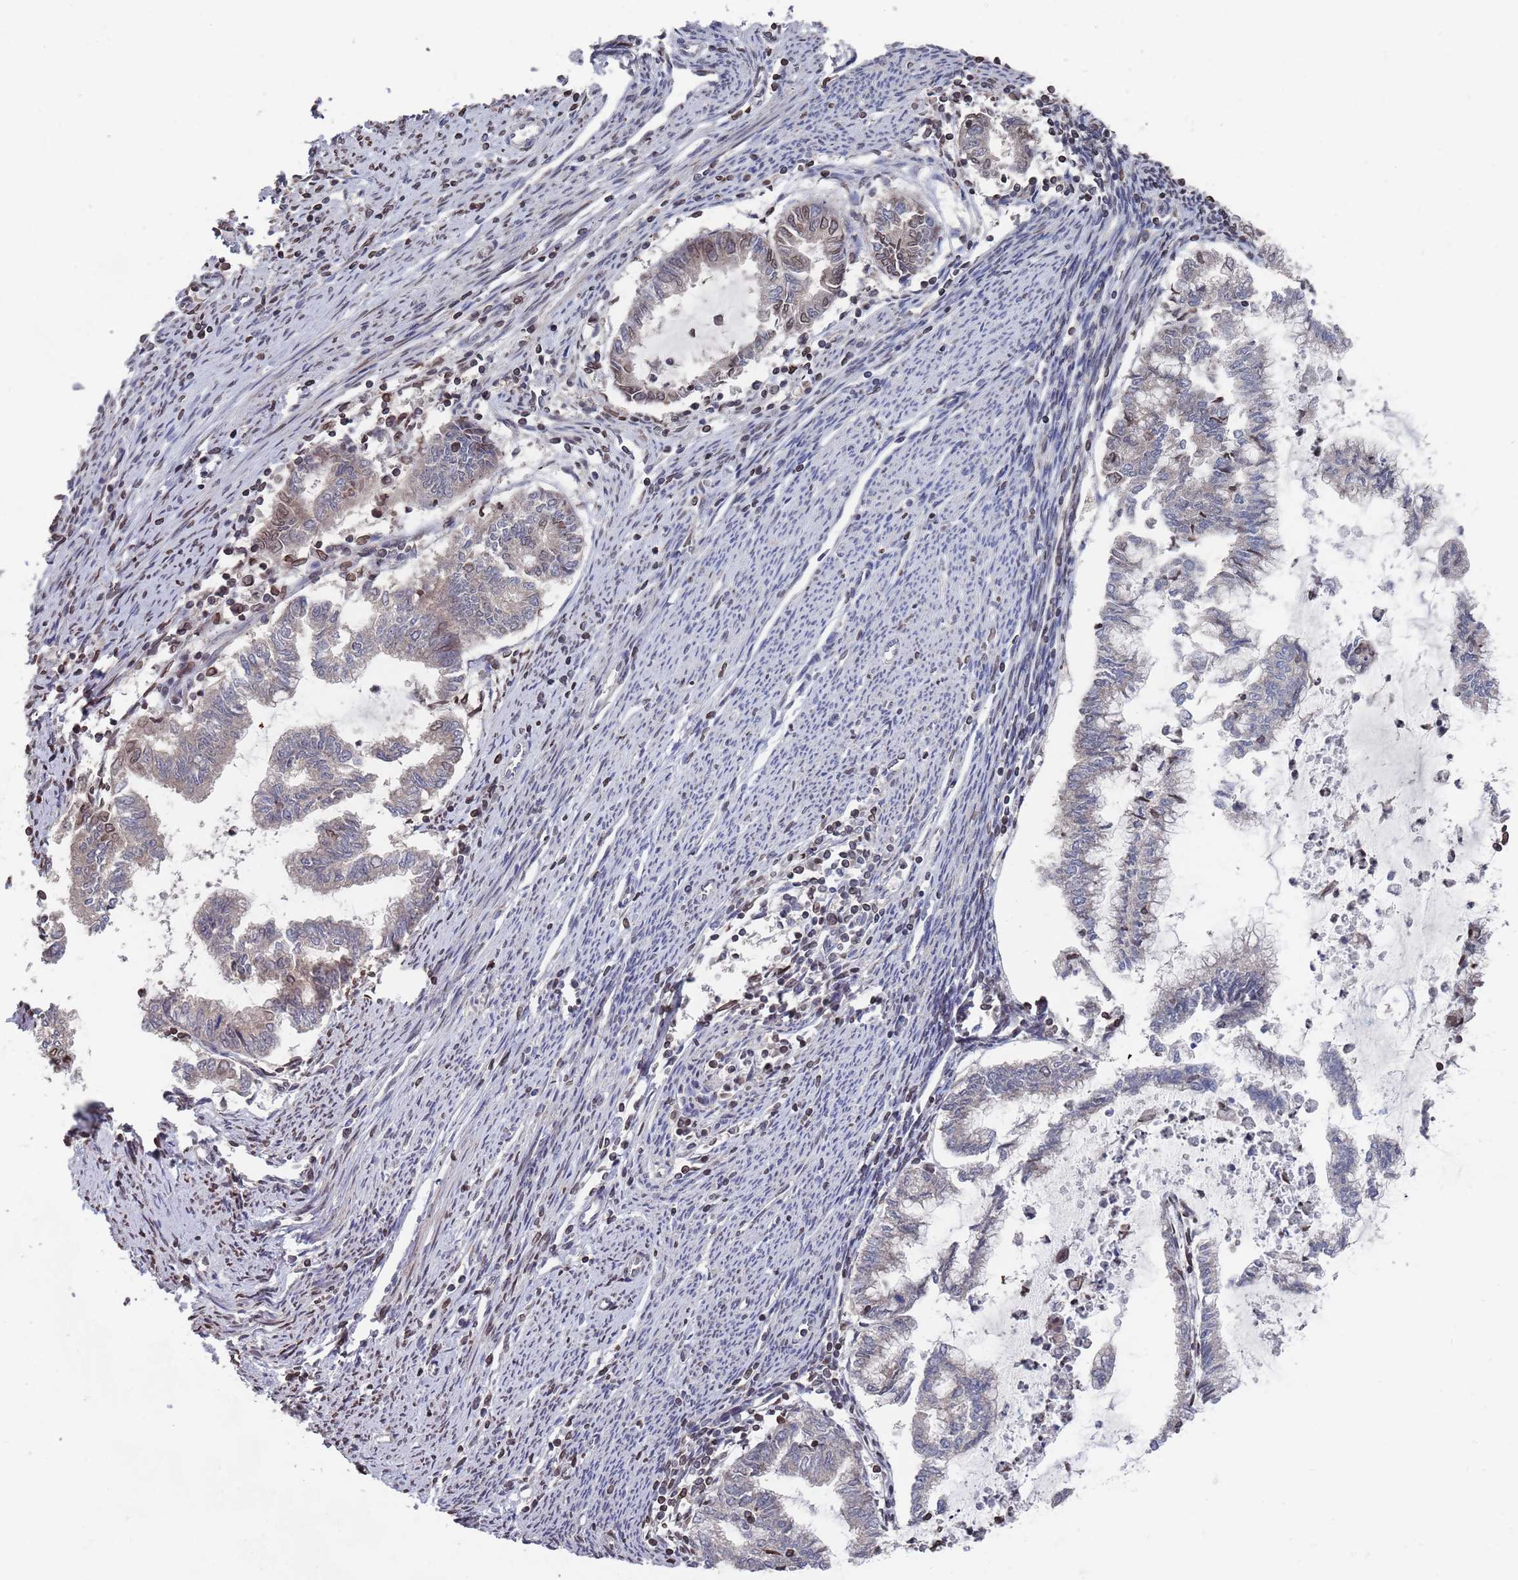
{"staining": {"intensity": "moderate", "quantity": "<25%", "location": "cytoplasmic/membranous,nuclear"}, "tissue": "endometrial cancer", "cell_type": "Tumor cells", "image_type": "cancer", "snomed": [{"axis": "morphology", "description": "Adenocarcinoma, NOS"}, {"axis": "topography", "description": "Endometrium"}], "caption": "Immunohistochemistry (IHC) micrograph of neoplastic tissue: human endometrial cancer (adenocarcinoma) stained using immunohistochemistry (IHC) reveals low levels of moderate protein expression localized specifically in the cytoplasmic/membranous and nuclear of tumor cells, appearing as a cytoplasmic/membranous and nuclear brown color.", "gene": "SDHAF3", "patient": {"sex": "female", "age": 79}}